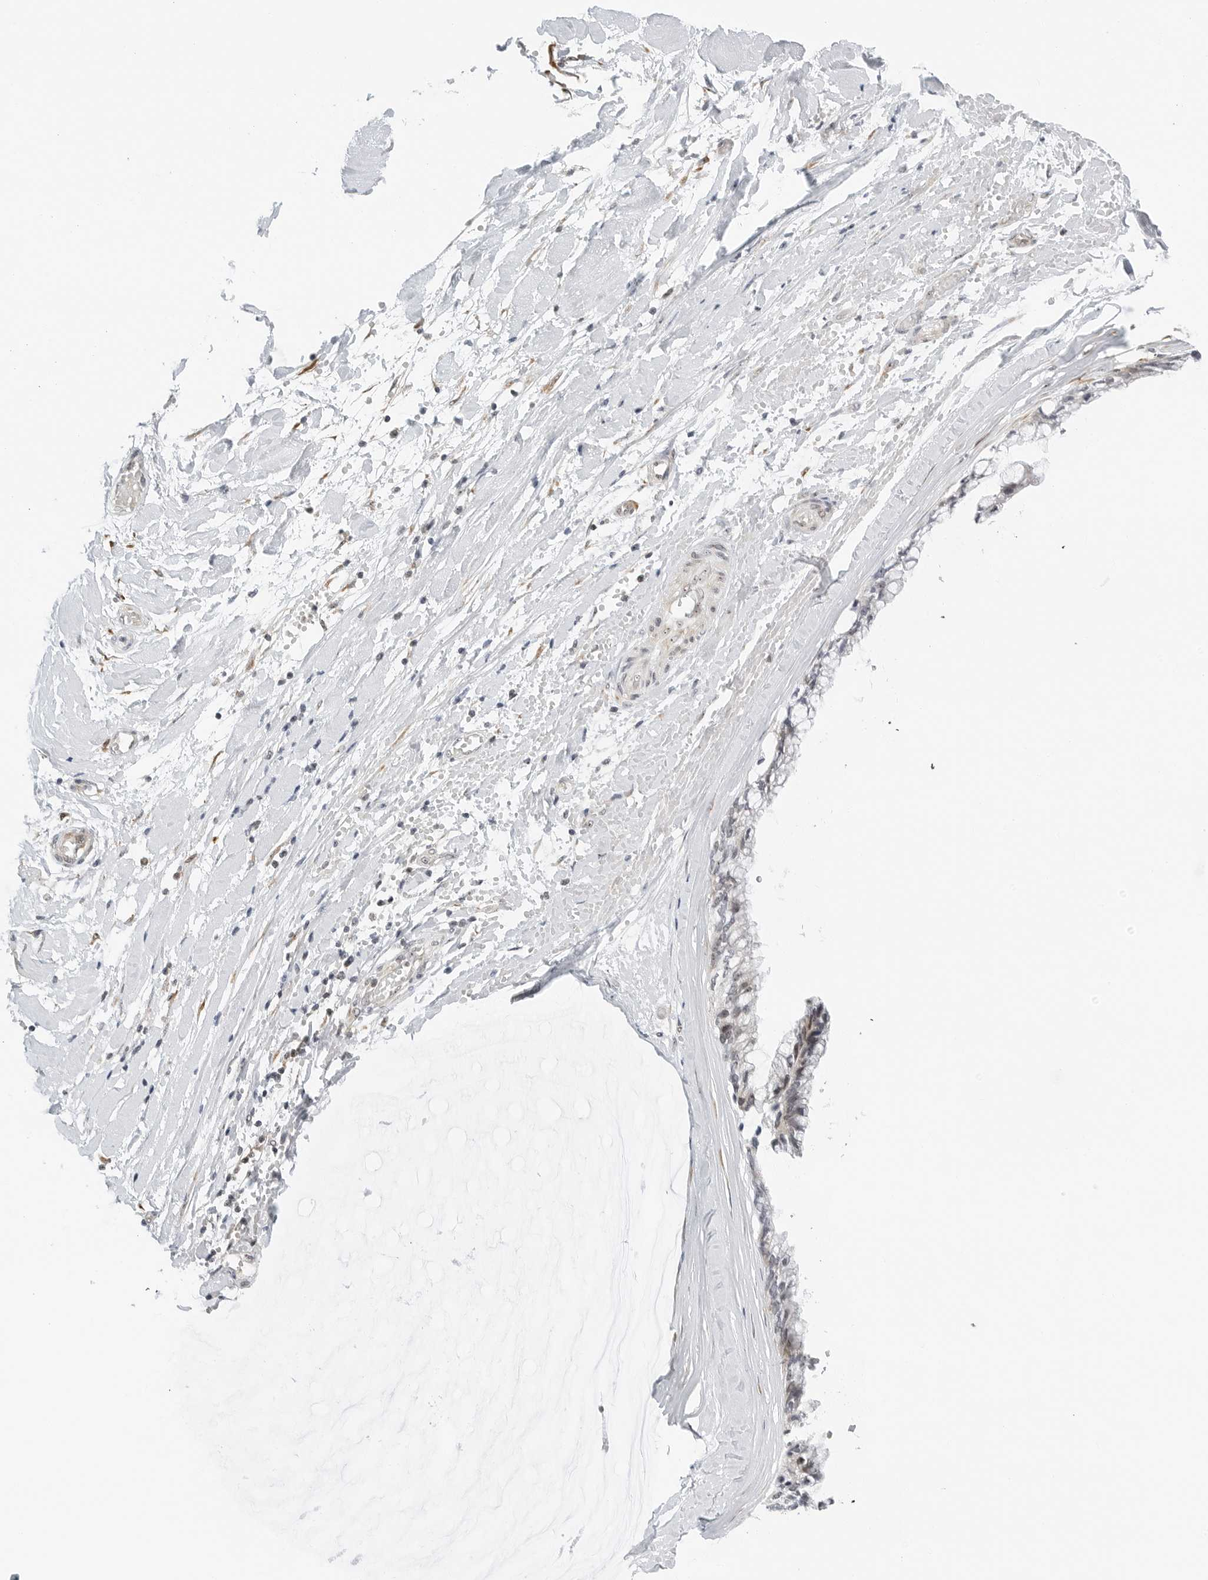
{"staining": {"intensity": "weak", "quantity": "25%-75%", "location": "cytoplasmic/membranous,nuclear"}, "tissue": "ovarian cancer", "cell_type": "Tumor cells", "image_type": "cancer", "snomed": [{"axis": "morphology", "description": "Cystadenocarcinoma, mucinous, NOS"}, {"axis": "topography", "description": "Ovary"}], "caption": "Immunohistochemical staining of human mucinous cystadenocarcinoma (ovarian) reveals weak cytoplasmic/membranous and nuclear protein staining in approximately 25%-75% of tumor cells. Ihc stains the protein of interest in brown and the nuclei are stained blue.", "gene": "RIMKLA", "patient": {"sex": "female", "age": 39}}